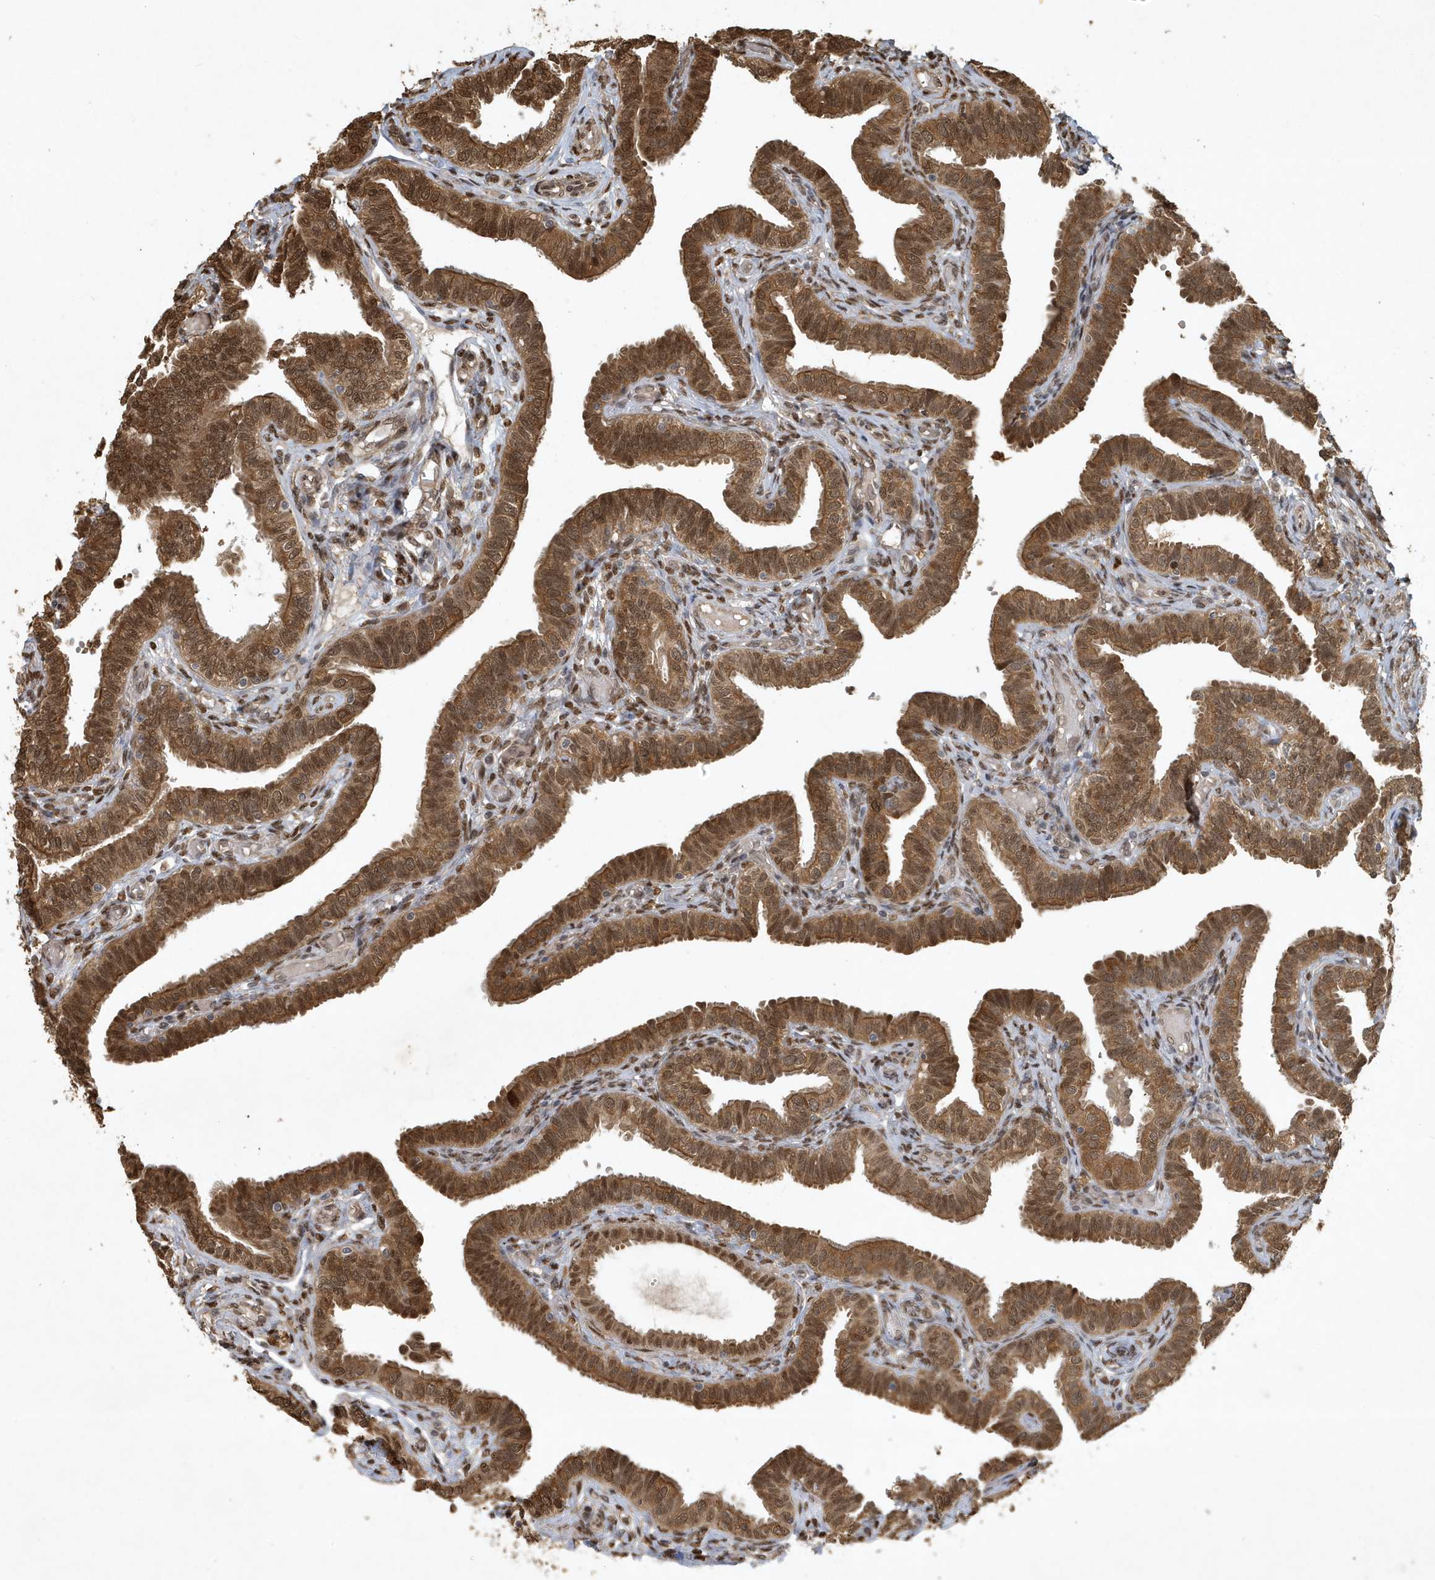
{"staining": {"intensity": "moderate", "quantity": ">75%", "location": "cytoplasmic/membranous,nuclear"}, "tissue": "fallopian tube", "cell_type": "Glandular cells", "image_type": "normal", "snomed": [{"axis": "morphology", "description": "Normal tissue, NOS"}, {"axis": "topography", "description": "Fallopian tube"}], "caption": "Moderate cytoplasmic/membranous,nuclear positivity for a protein is seen in about >75% of glandular cells of normal fallopian tube using immunohistochemistry.", "gene": "HSPA1A", "patient": {"sex": "female", "age": 39}}